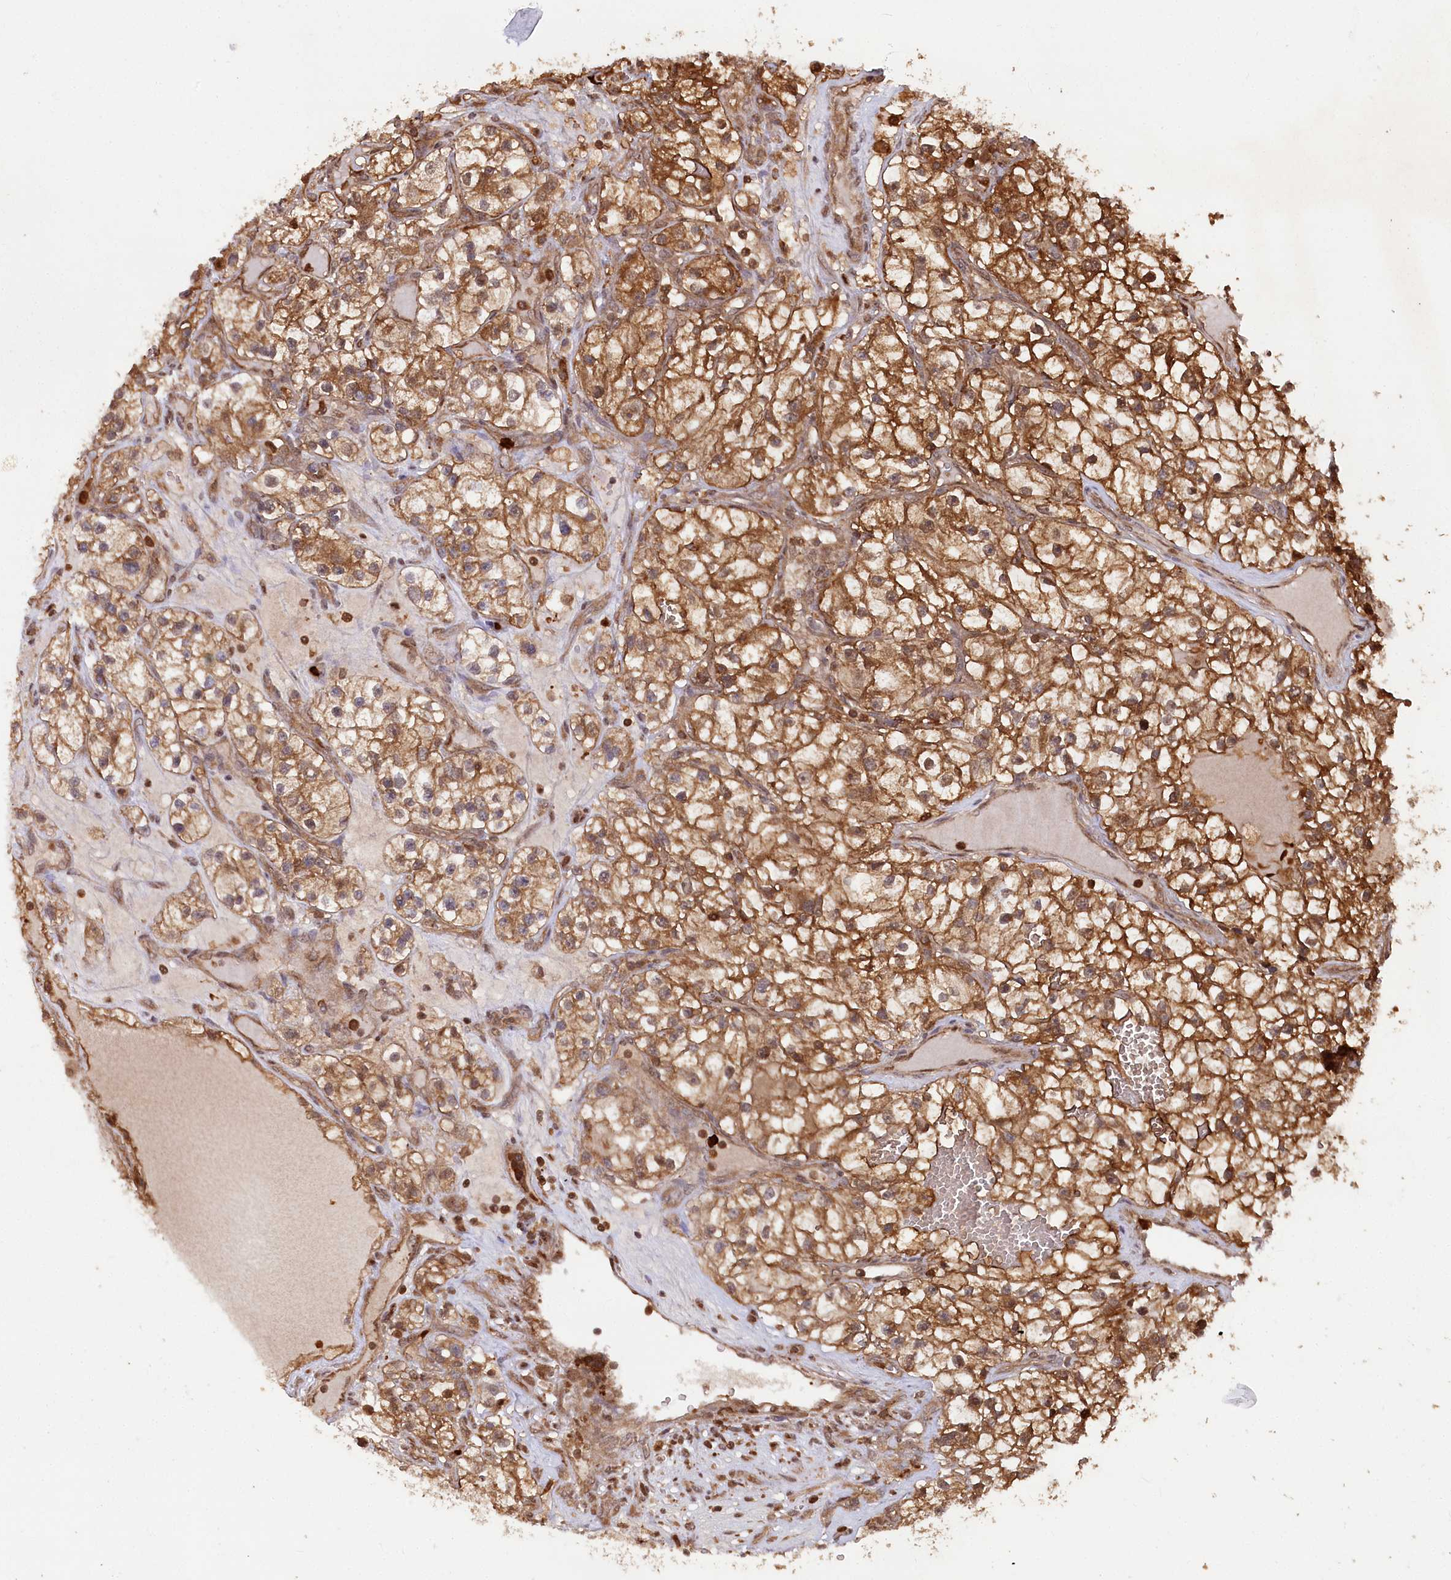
{"staining": {"intensity": "moderate", "quantity": ">75%", "location": "cytoplasmic/membranous"}, "tissue": "renal cancer", "cell_type": "Tumor cells", "image_type": "cancer", "snomed": [{"axis": "morphology", "description": "Adenocarcinoma, NOS"}, {"axis": "topography", "description": "Kidney"}], "caption": "Human renal cancer (adenocarcinoma) stained with a protein marker demonstrates moderate staining in tumor cells.", "gene": "LSG1", "patient": {"sex": "female", "age": 57}}